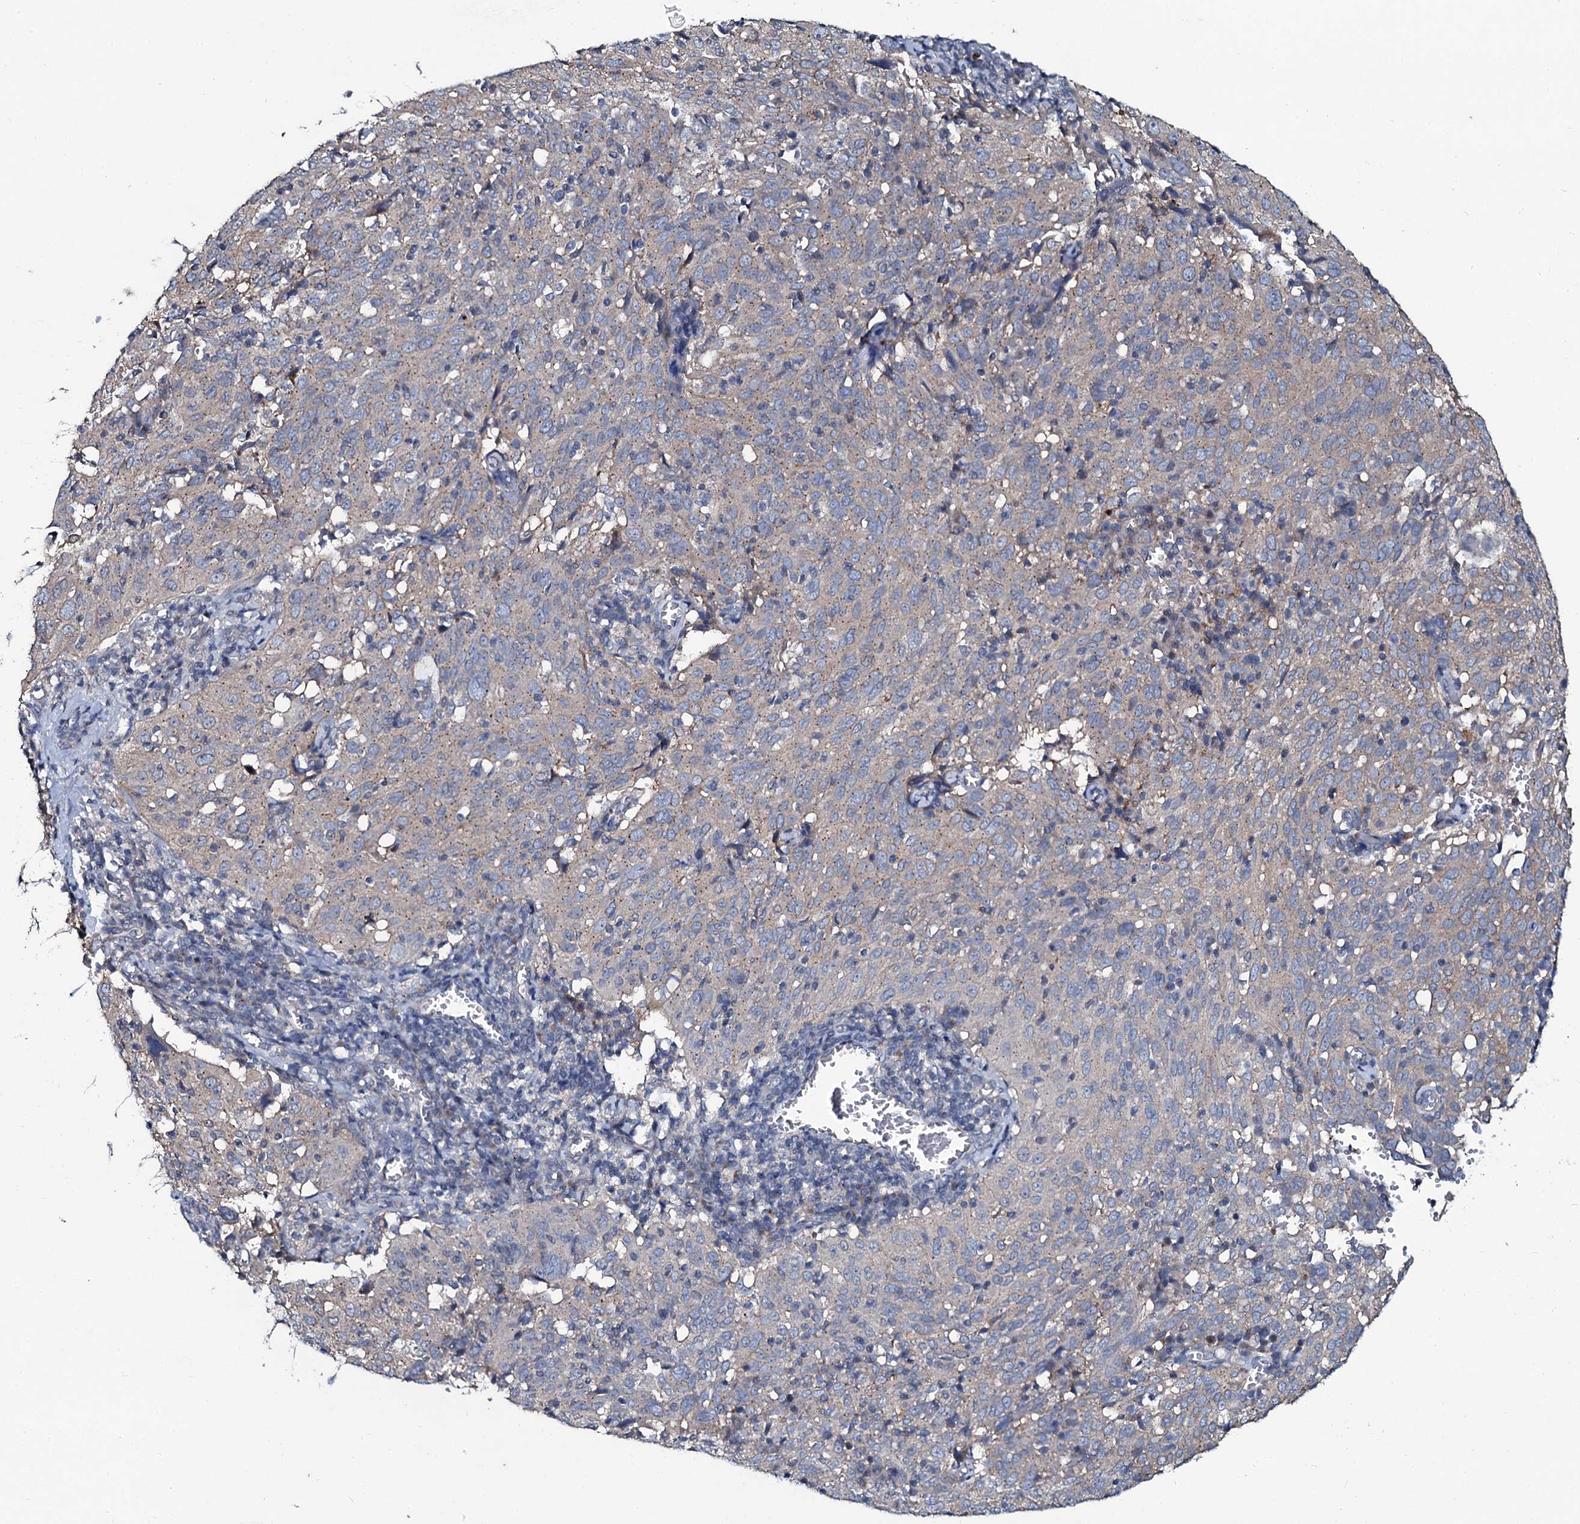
{"staining": {"intensity": "weak", "quantity": "25%-75%", "location": "cytoplasmic/membranous"}, "tissue": "cervical cancer", "cell_type": "Tumor cells", "image_type": "cancer", "snomed": [{"axis": "morphology", "description": "Squamous cell carcinoma, NOS"}, {"axis": "topography", "description": "Cervix"}], "caption": "Cervical squamous cell carcinoma was stained to show a protein in brown. There is low levels of weak cytoplasmic/membranous staining in approximately 25%-75% of tumor cells.", "gene": "USPL1", "patient": {"sex": "female", "age": 31}}